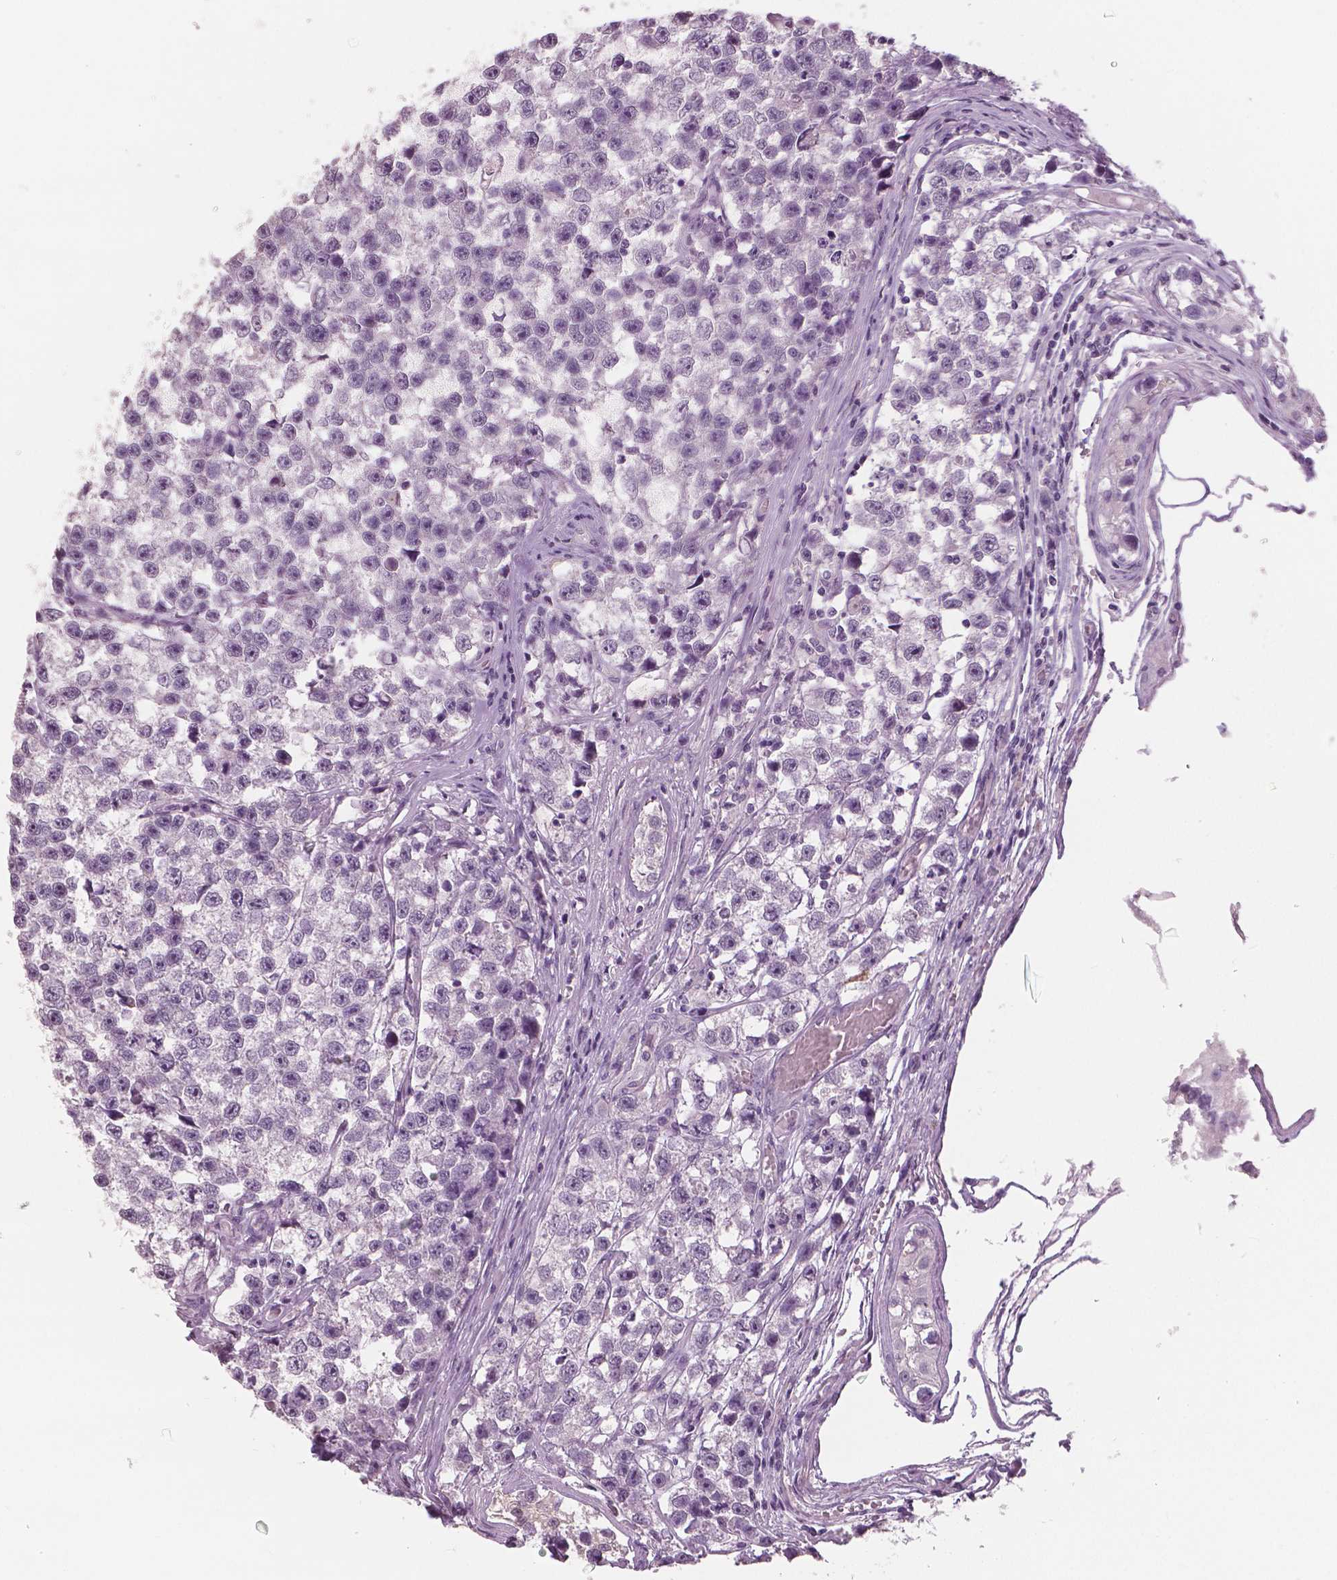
{"staining": {"intensity": "negative", "quantity": "none", "location": "none"}, "tissue": "testis cancer", "cell_type": "Tumor cells", "image_type": "cancer", "snomed": [{"axis": "morphology", "description": "Seminoma, NOS"}, {"axis": "topography", "description": "Testis"}], "caption": "Immunohistochemistry of human testis seminoma demonstrates no staining in tumor cells.", "gene": "NECAB1", "patient": {"sex": "male", "age": 26}}